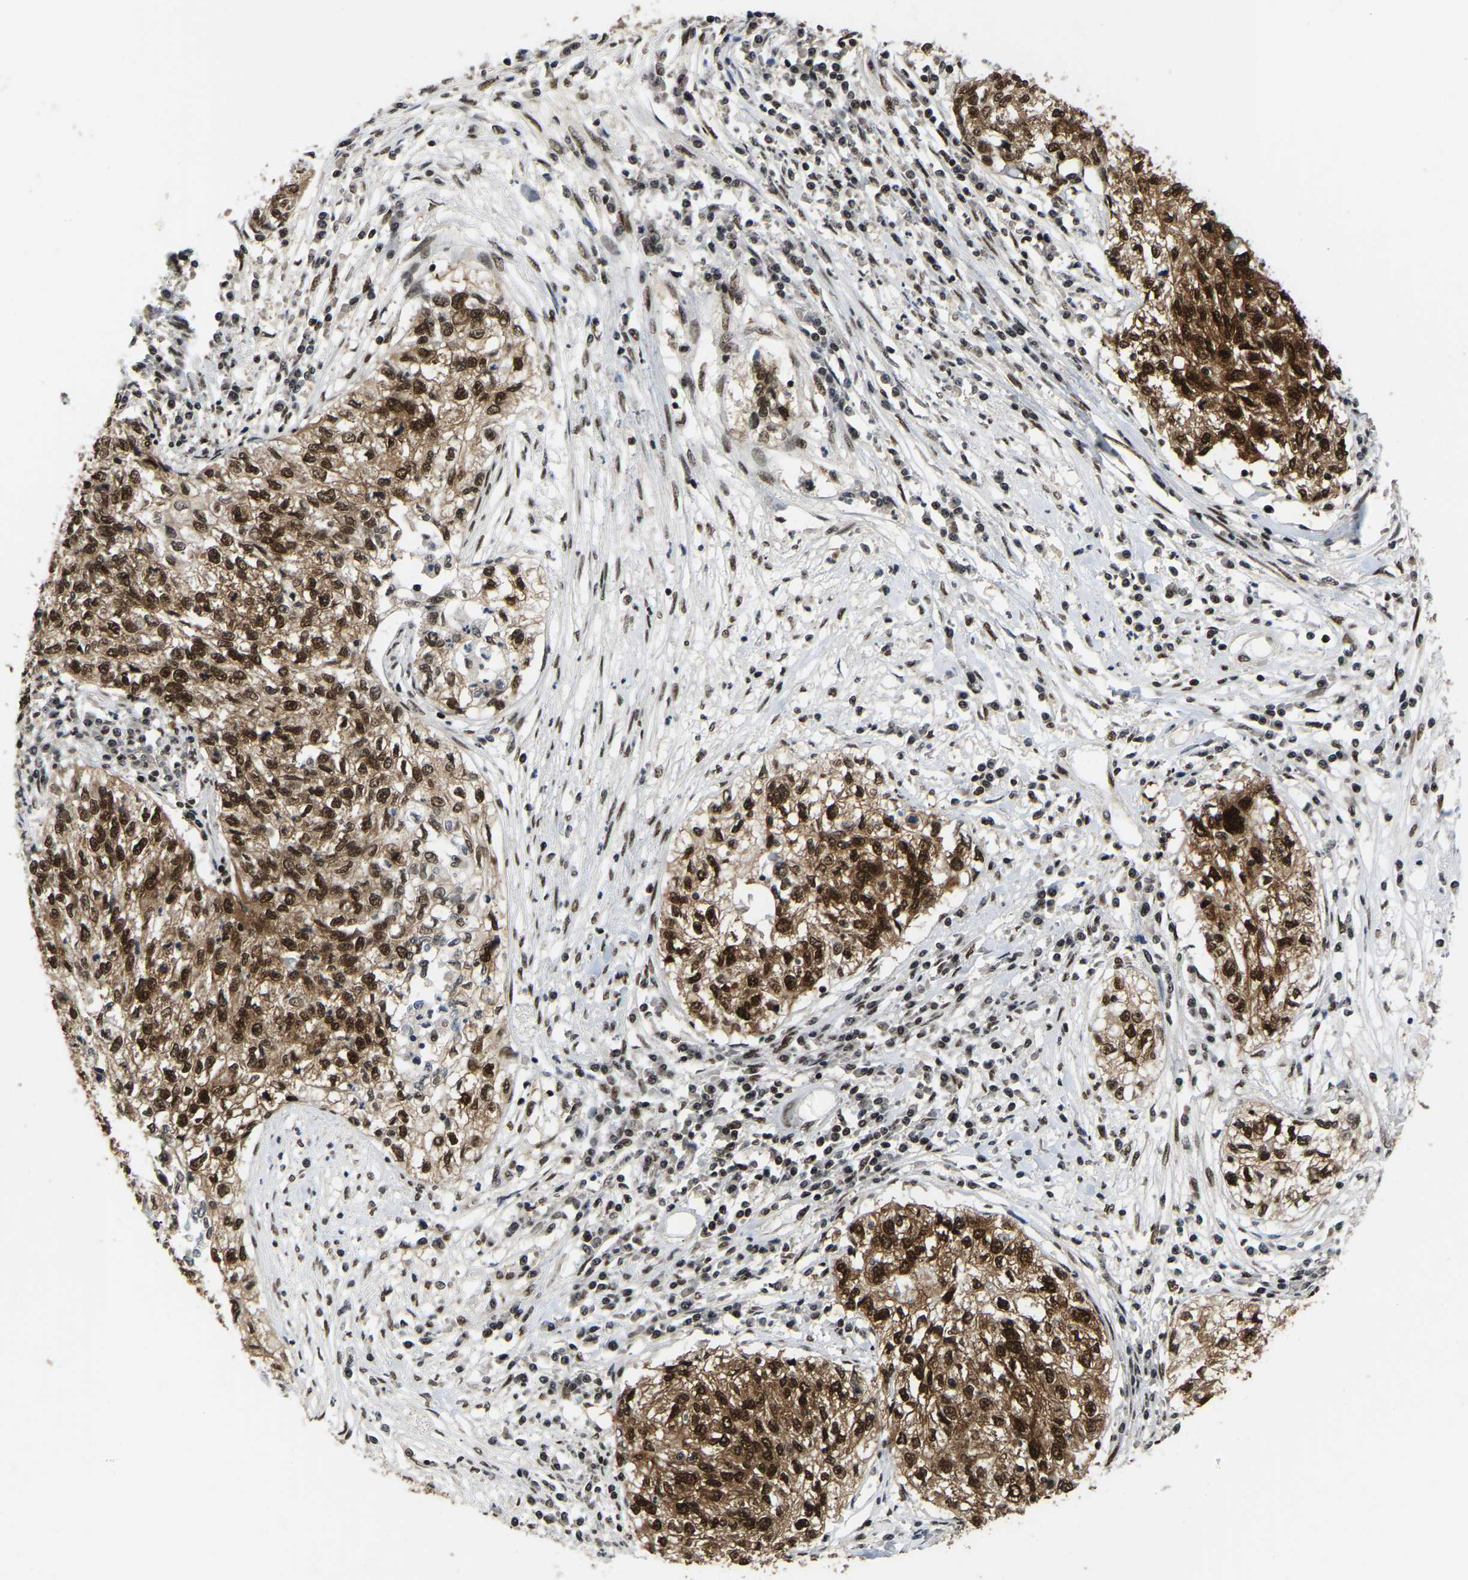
{"staining": {"intensity": "strong", "quantity": ">75%", "location": "nuclear"}, "tissue": "cervical cancer", "cell_type": "Tumor cells", "image_type": "cancer", "snomed": [{"axis": "morphology", "description": "Squamous cell carcinoma, NOS"}, {"axis": "topography", "description": "Cervix"}], "caption": "Protein positivity by immunohistochemistry demonstrates strong nuclear positivity in approximately >75% of tumor cells in cervical cancer.", "gene": "TBL1XR1", "patient": {"sex": "female", "age": 57}}